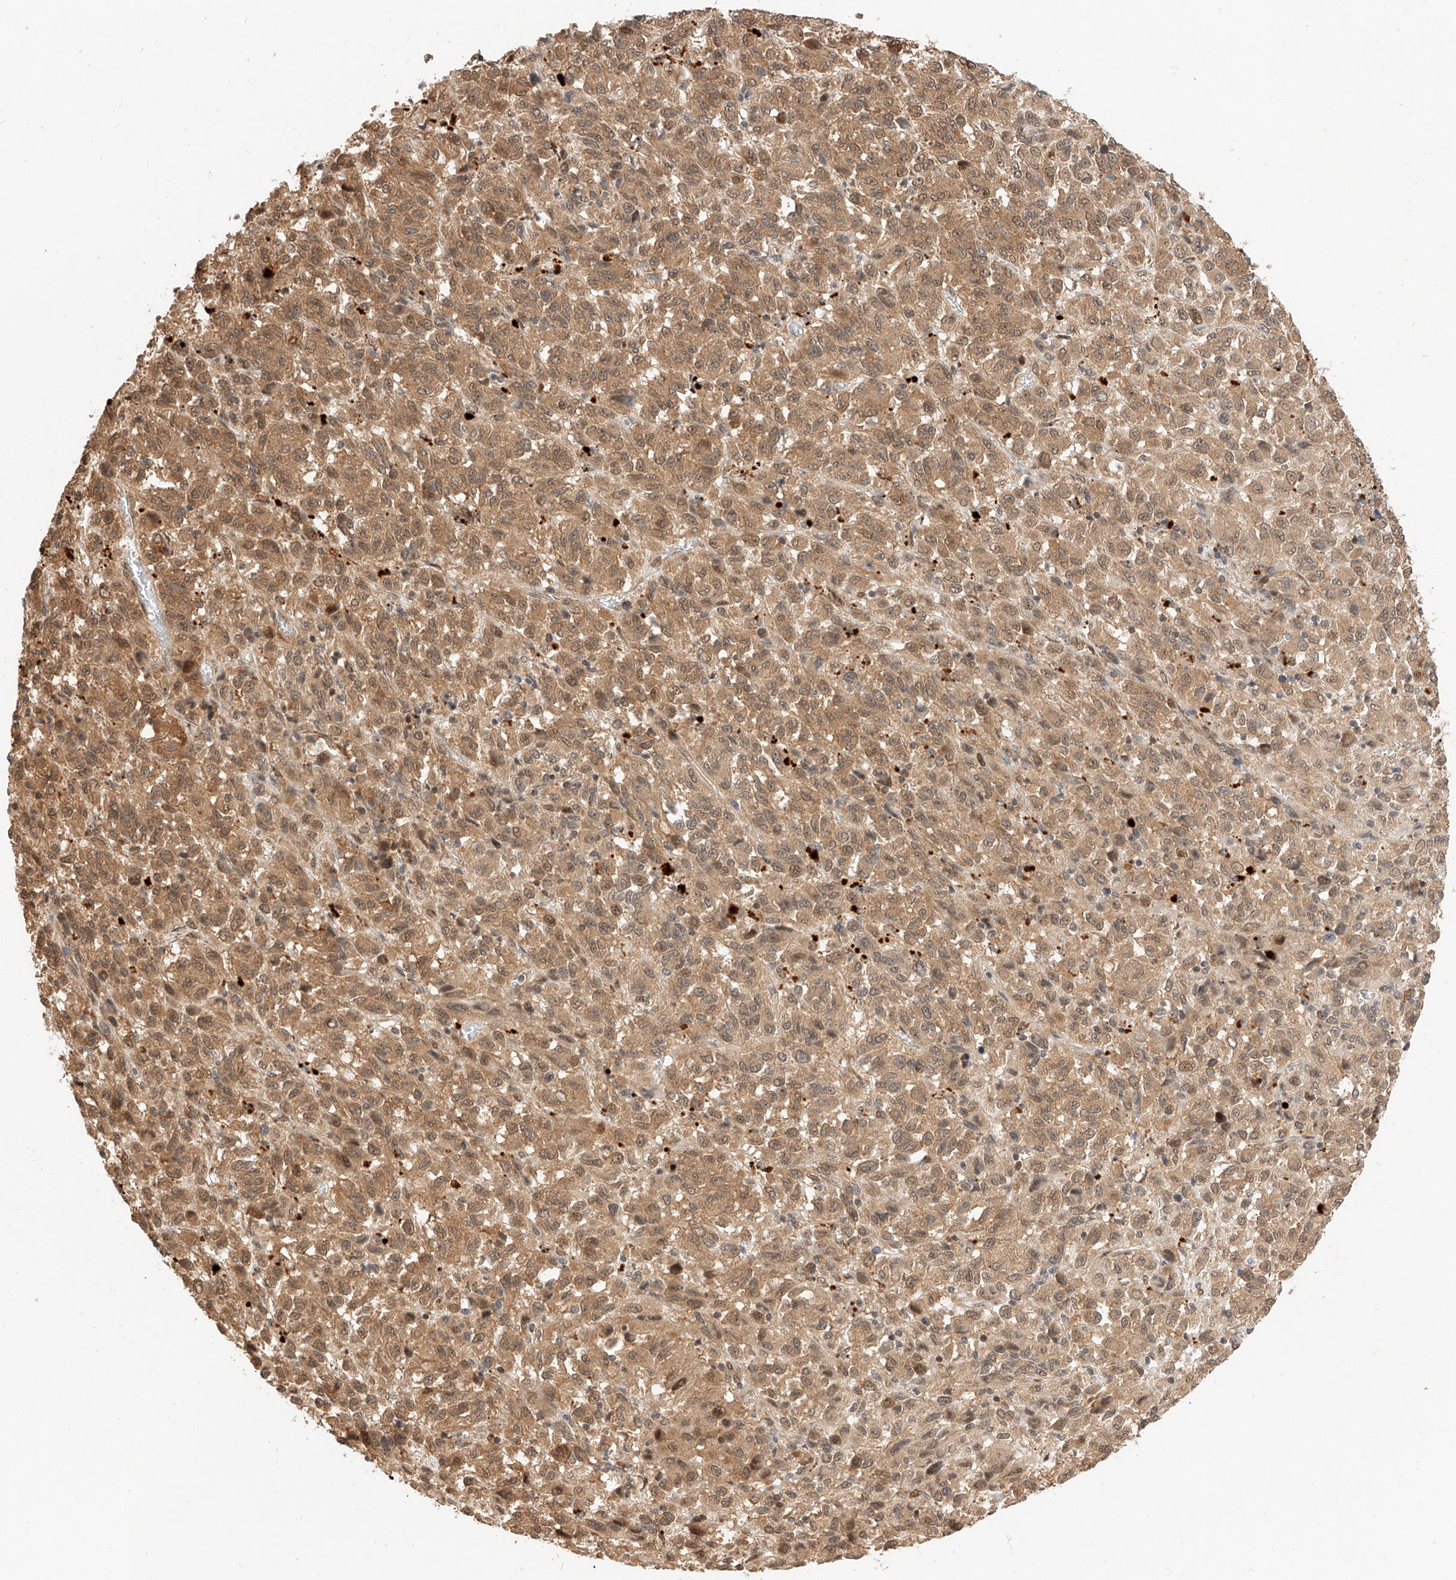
{"staining": {"intensity": "moderate", "quantity": ">75%", "location": "cytoplasmic/membranous"}, "tissue": "melanoma", "cell_type": "Tumor cells", "image_type": "cancer", "snomed": [{"axis": "morphology", "description": "Malignant melanoma, Metastatic site"}, {"axis": "topography", "description": "Lung"}], "caption": "Protein expression analysis of human malignant melanoma (metastatic site) reveals moderate cytoplasmic/membranous positivity in approximately >75% of tumor cells.", "gene": "EIF4H", "patient": {"sex": "male", "age": 64}}